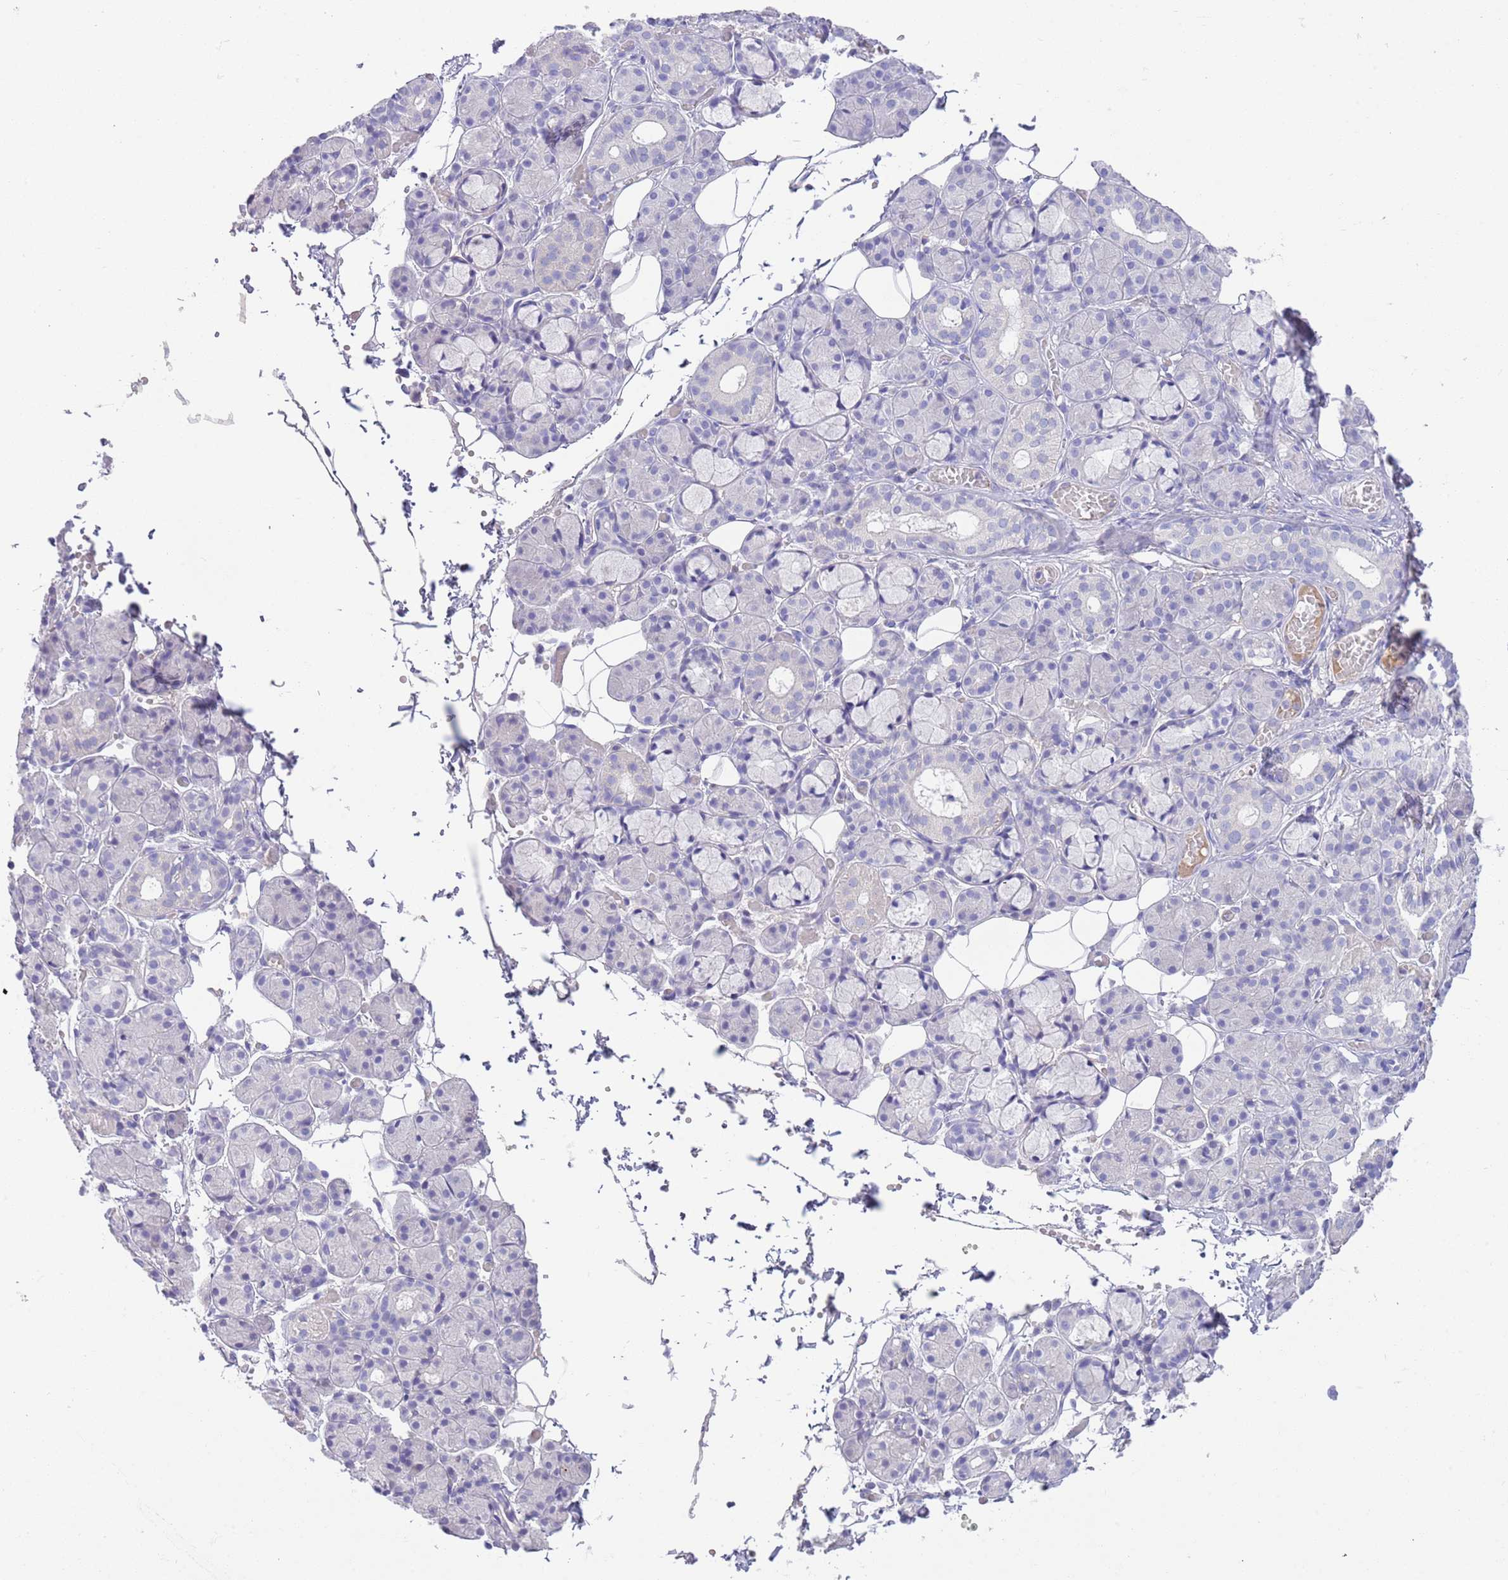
{"staining": {"intensity": "negative", "quantity": "none", "location": "none"}, "tissue": "salivary gland", "cell_type": "Glandular cells", "image_type": "normal", "snomed": [{"axis": "morphology", "description": "Normal tissue, NOS"}, {"axis": "topography", "description": "Salivary gland"}], "caption": "Glandular cells are negative for protein expression in unremarkable human salivary gland. The staining was performed using DAB (3,3'-diaminobenzidine) to visualize the protein expression in brown, while the nuclei were stained in blue with hematoxylin (Magnification: 20x).", "gene": "IGFL4", "patient": {"sex": "male", "age": 63}}